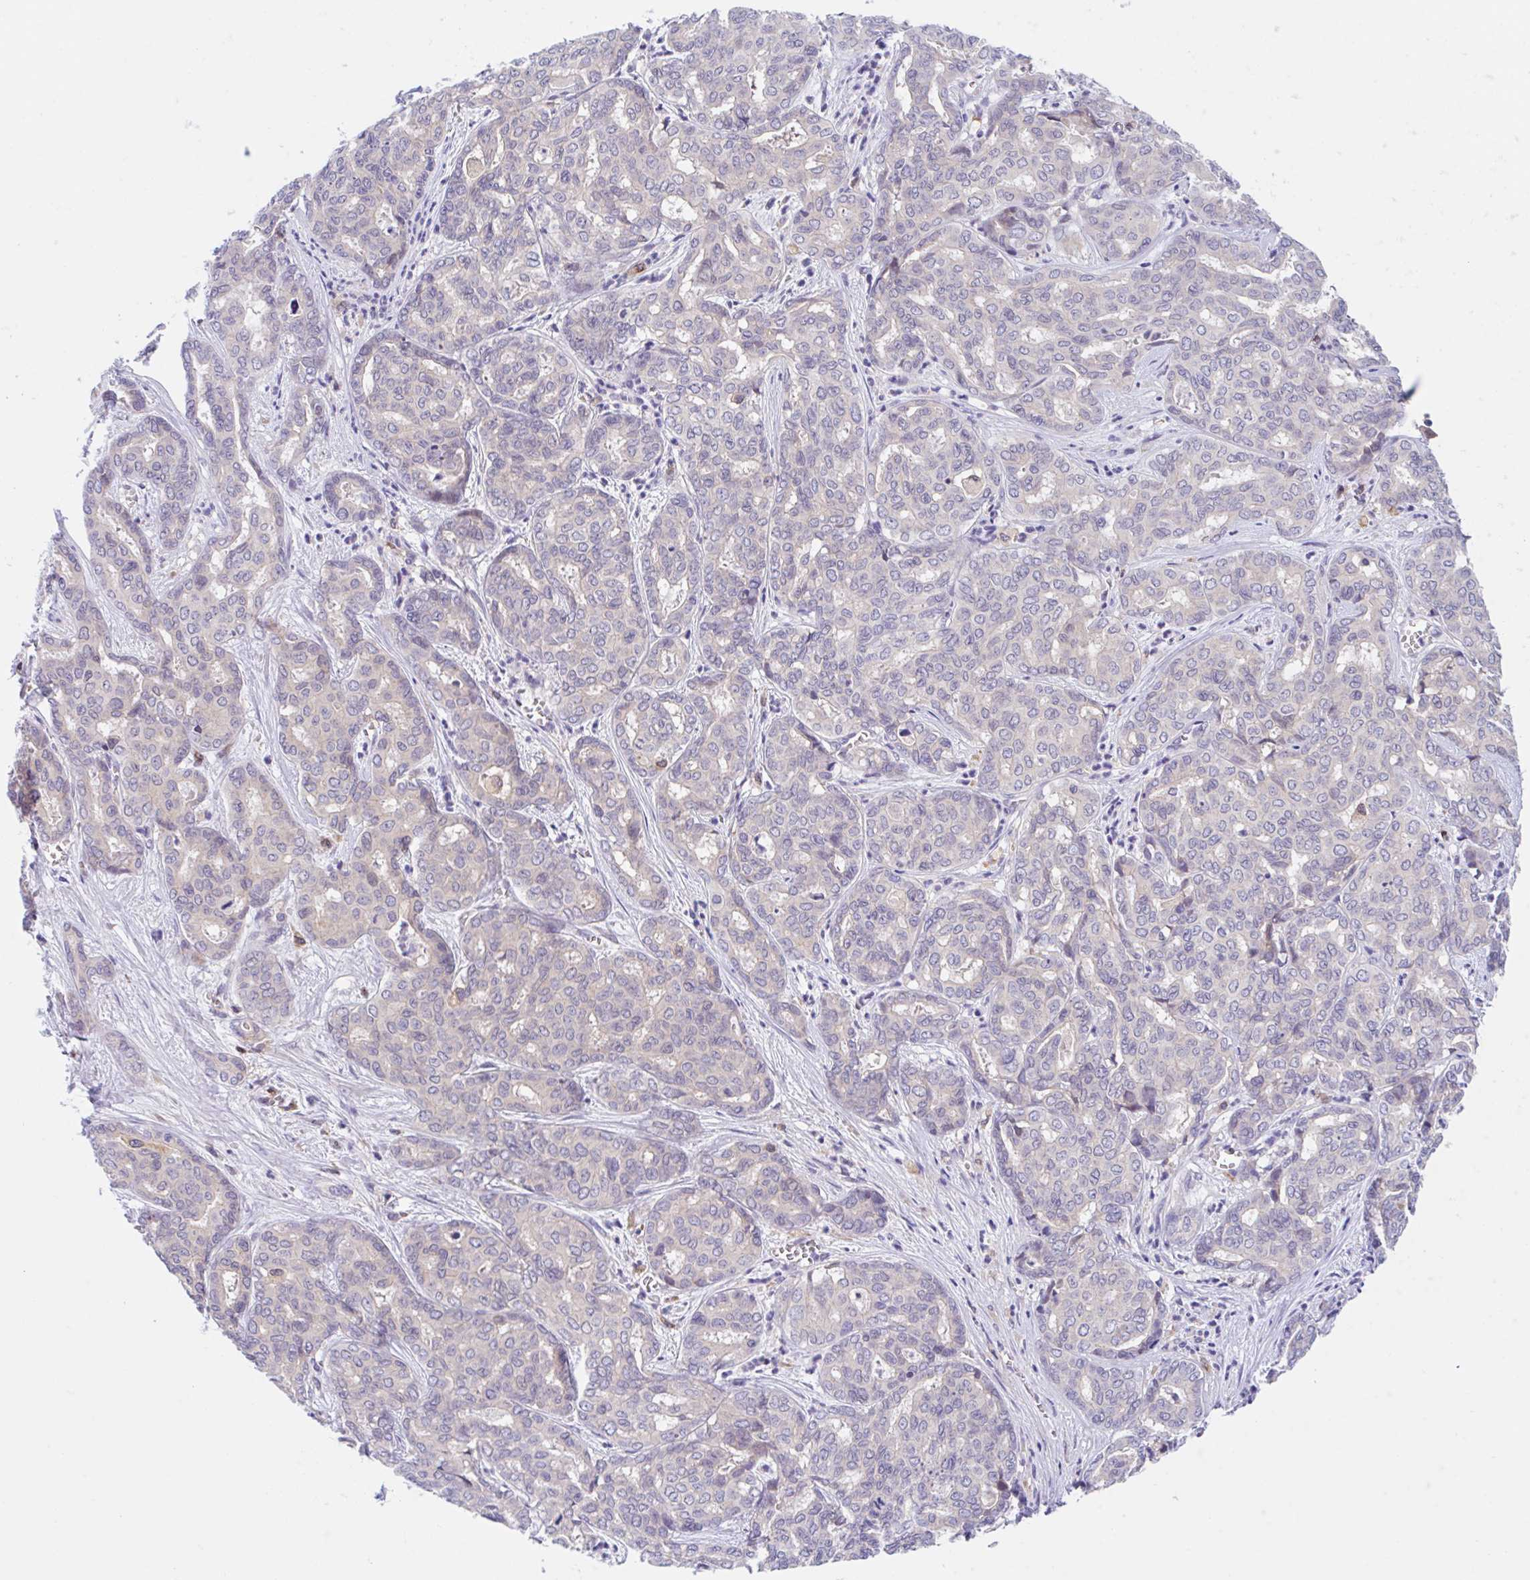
{"staining": {"intensity": "negative", "quantity": "none", "location": "none"}, "tissue": "liver cancer", "cell_type": "Tumor cells", "image_type": "cancer", "snomed": [{"axis": "morphology", "description": "Cholangiocarcinoma"}, {"axis": "topography", "description": "Liver"}], "caption": "A photomicrograph of human liver cholangiocarcinoma is negative for staining in tumor cells. The staining was performed using DAB to visualize the protein expression in brown, while the nuclei were stained in blue with hematoxylin (Magnification: 20x).", "gene": "TMEM86A", "patient": {"sex": "female", "age": 64}}